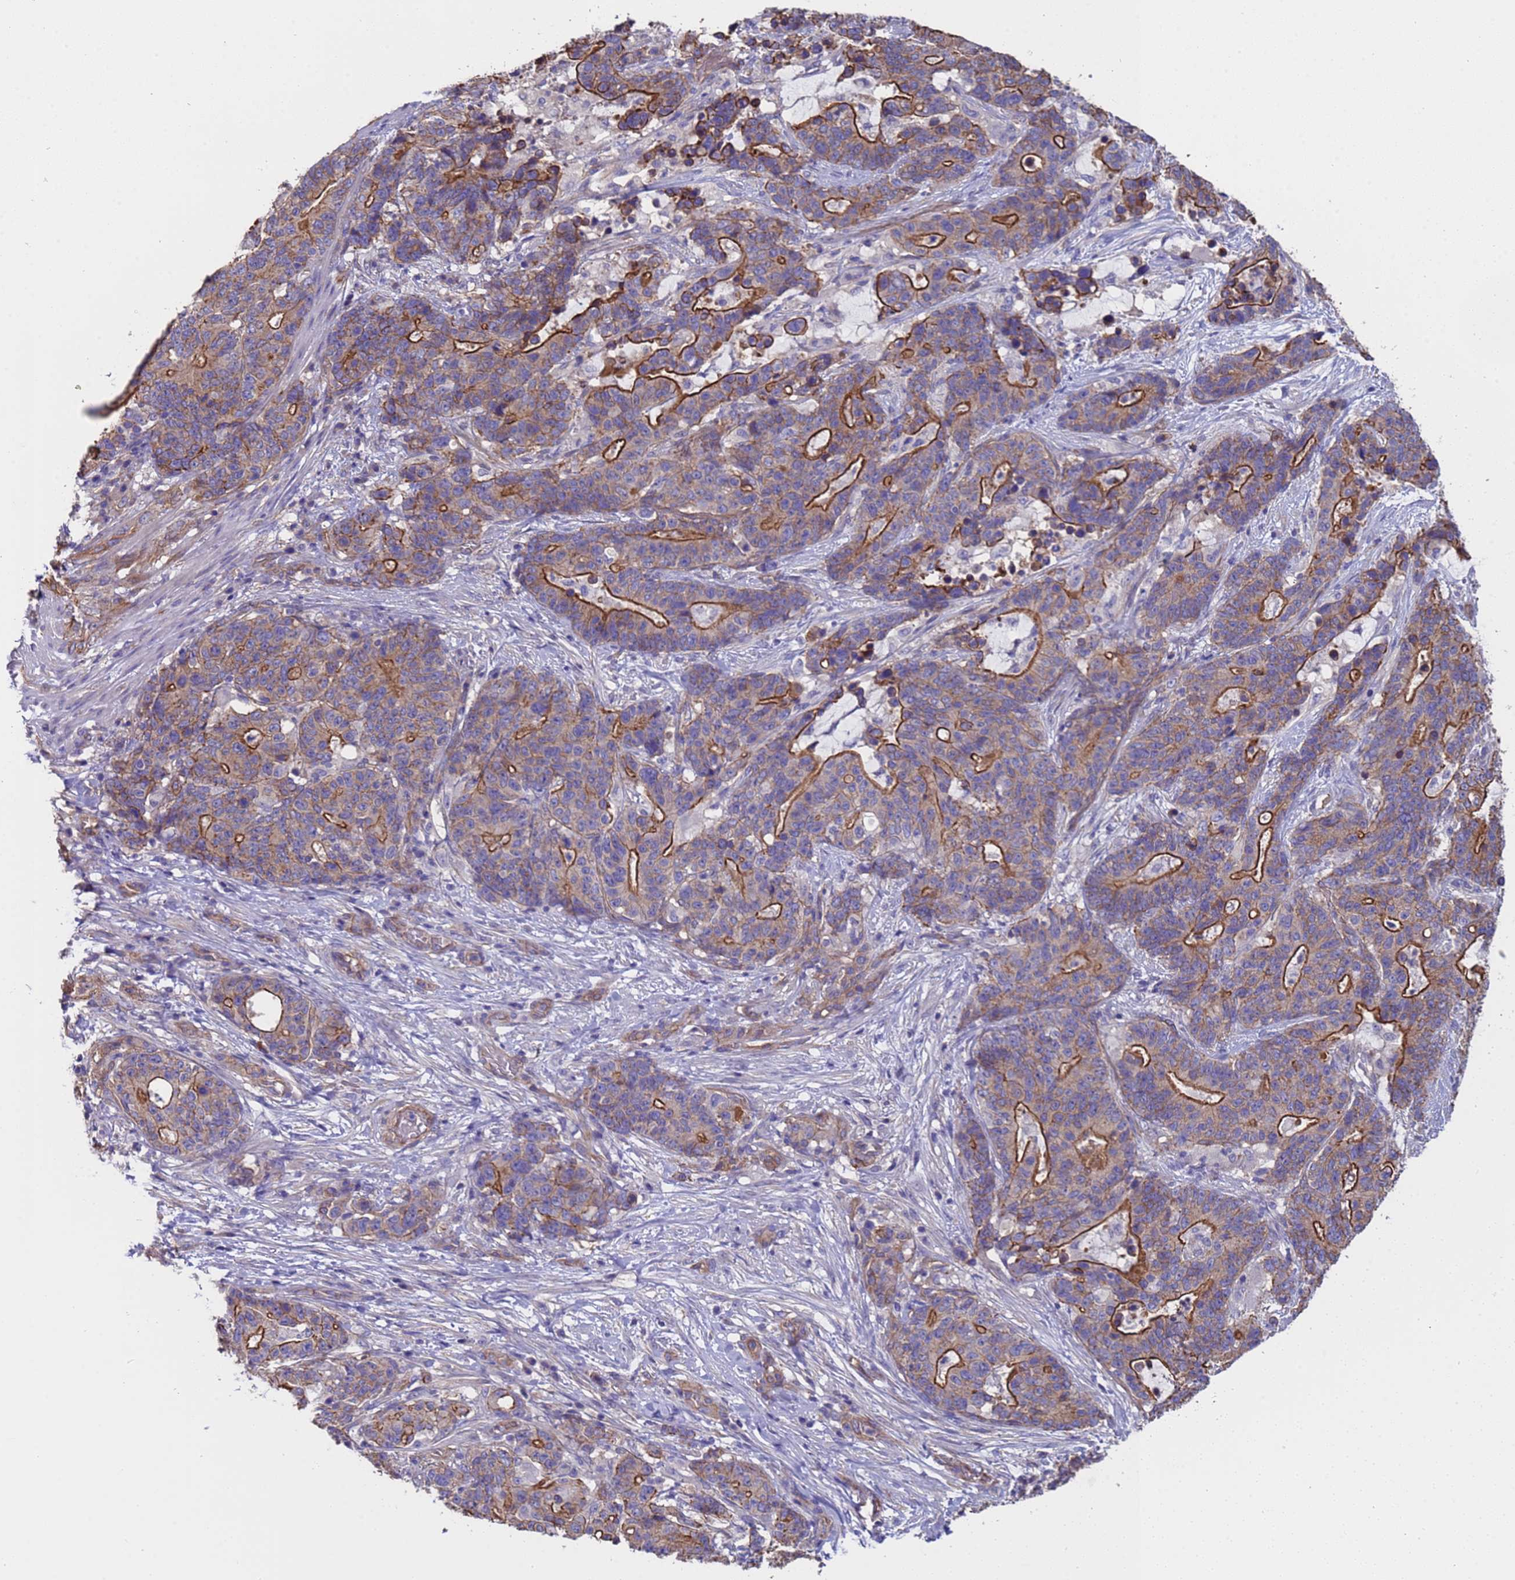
{"staining": {"intensity": "moderate", "quantity": "25%-75%", "location": "cytoplasmic/membranous"}, "tissue": "stomach cancer", "cell_type": "Tumor cells", "image_type": "cancer", "snomed": [{"axis": "morphology", "description": "Normal tissue, NOS"}, {"axis": "morphology", "description": "Adenocarcinoma, NOS"}, {"axis": "topography", "description": "Stomach"}], "caption": "Moderate cytoplasmic/membranous staining is seen in approximately 25%-75% of tumor cells in adenocarcinoma (stomach). Ihc stains the protein of interest in brown and the nuclei are stained blue.", "gene": "ZNF248", "patient": {"sex": "female", "age": 64}}